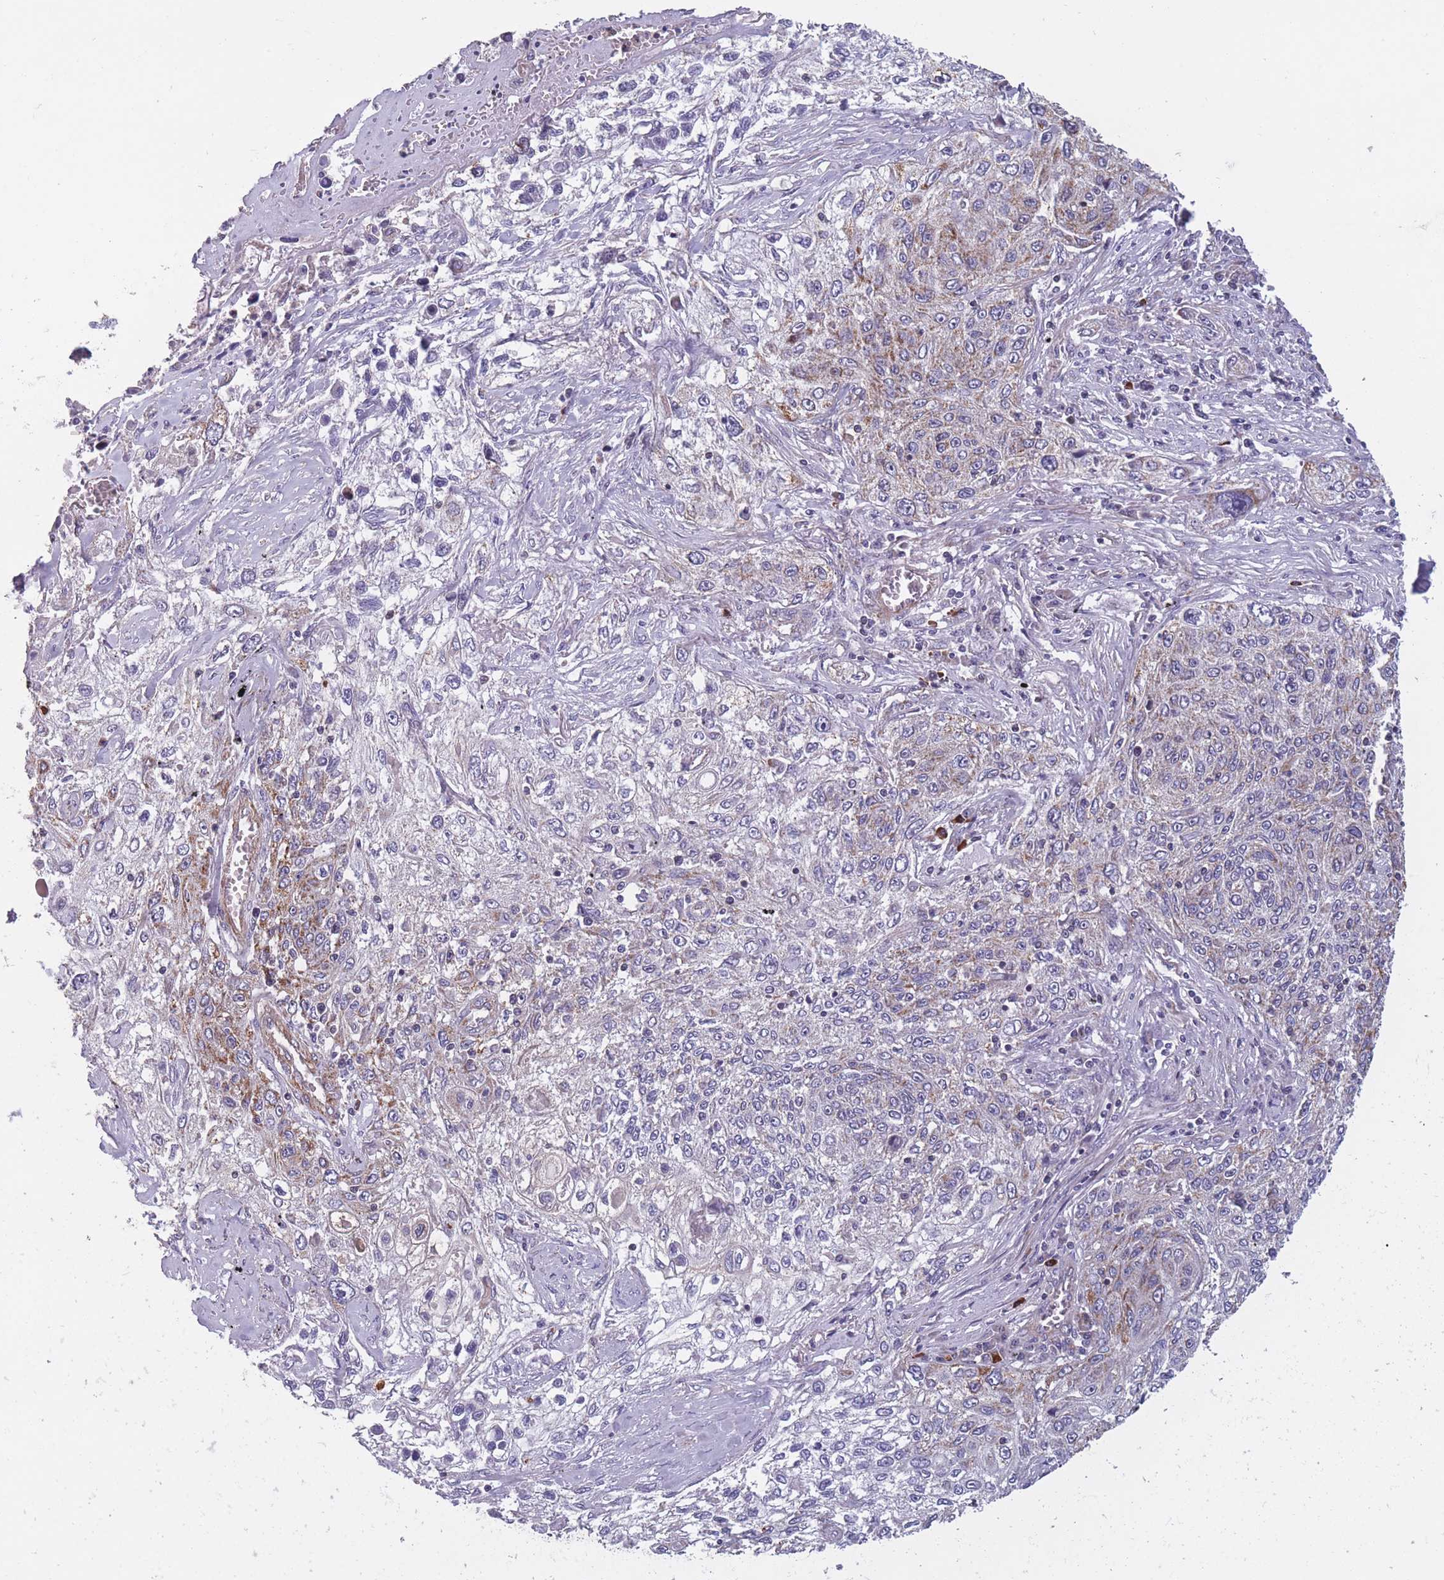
{"staining": {"intensity": "moderate", "quantity": "<25%", "location": "cytoplasmic/membranous"}, "tissue": "lung cancer", "cell_type": "Tumor cells", "image_type": "cancer", "snomed": [{"axis": "morphology", "description": "Squamous cell carcinoma, NOS"}, {"axis": "topography", "description": "Lung"}], "caption": "Approximately <25% of tumor cells in human lung squamous cell carcinoma demonstrate moderate cytoplasmic/membranous protein staining as visualized by brown immunohistochemical staining.", "gene": "TOMM40L", "patient": {"sex": "female", "age": 69}}